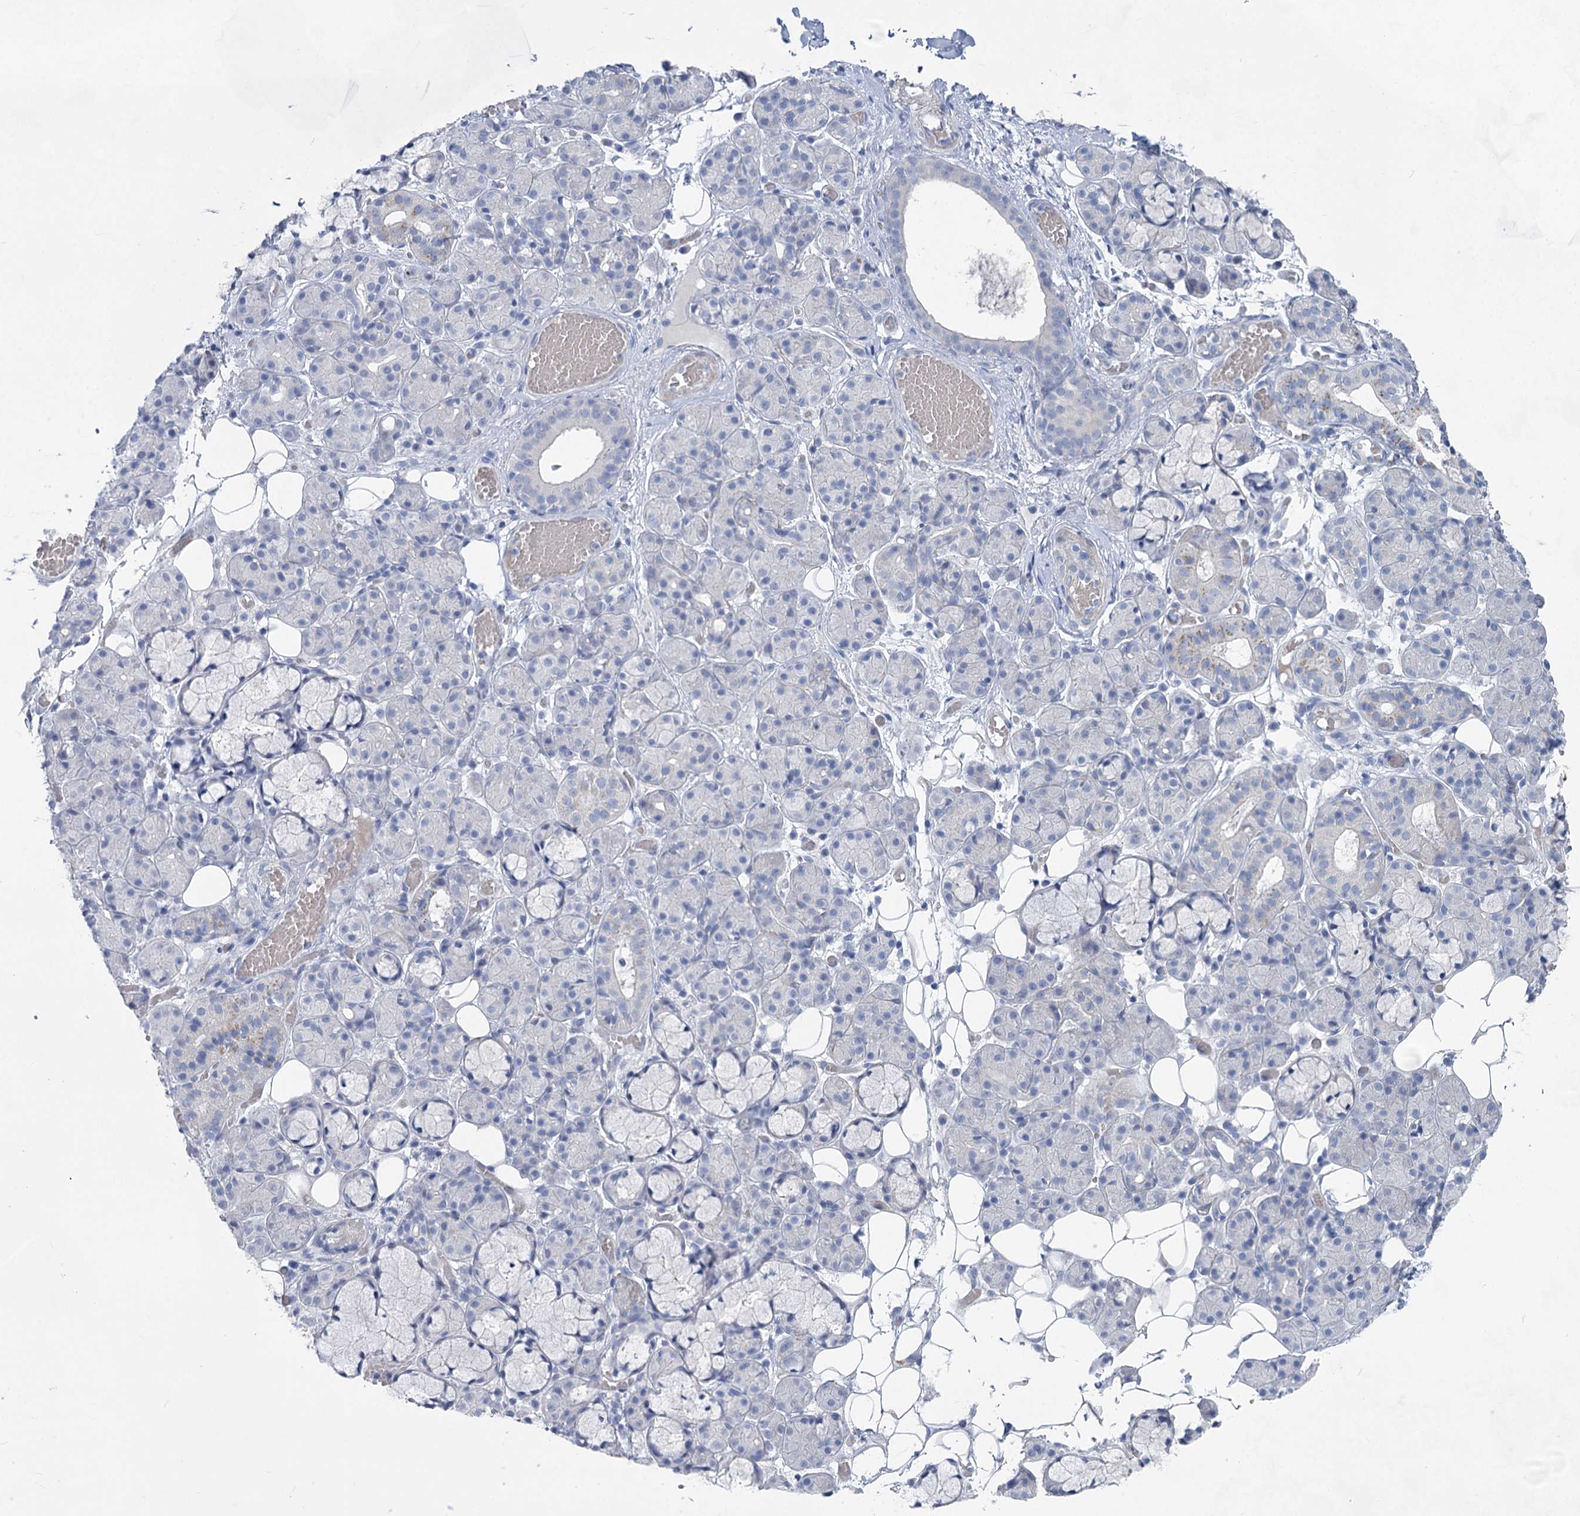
{"staining": {"intensity": "negative", "quantity": "none", "location": "none"}, "tissue": "salivary gland", "cell_type": "Glandular cells", "image_type": "normal", "snomed": [{"axis": "morphology", "description": "Normal tissue, NOS"}, {"axis": "topography", "description": "Salivary gland"}], "caption": "IHC micrograph of benign salivary gland: salivary gland stained with DAB demonstrates no significant protein positivity in glandular cells. Nuclei are stained in blue.", "gene": "WDR74", "patient": {"sex": "male", "age": 63}}